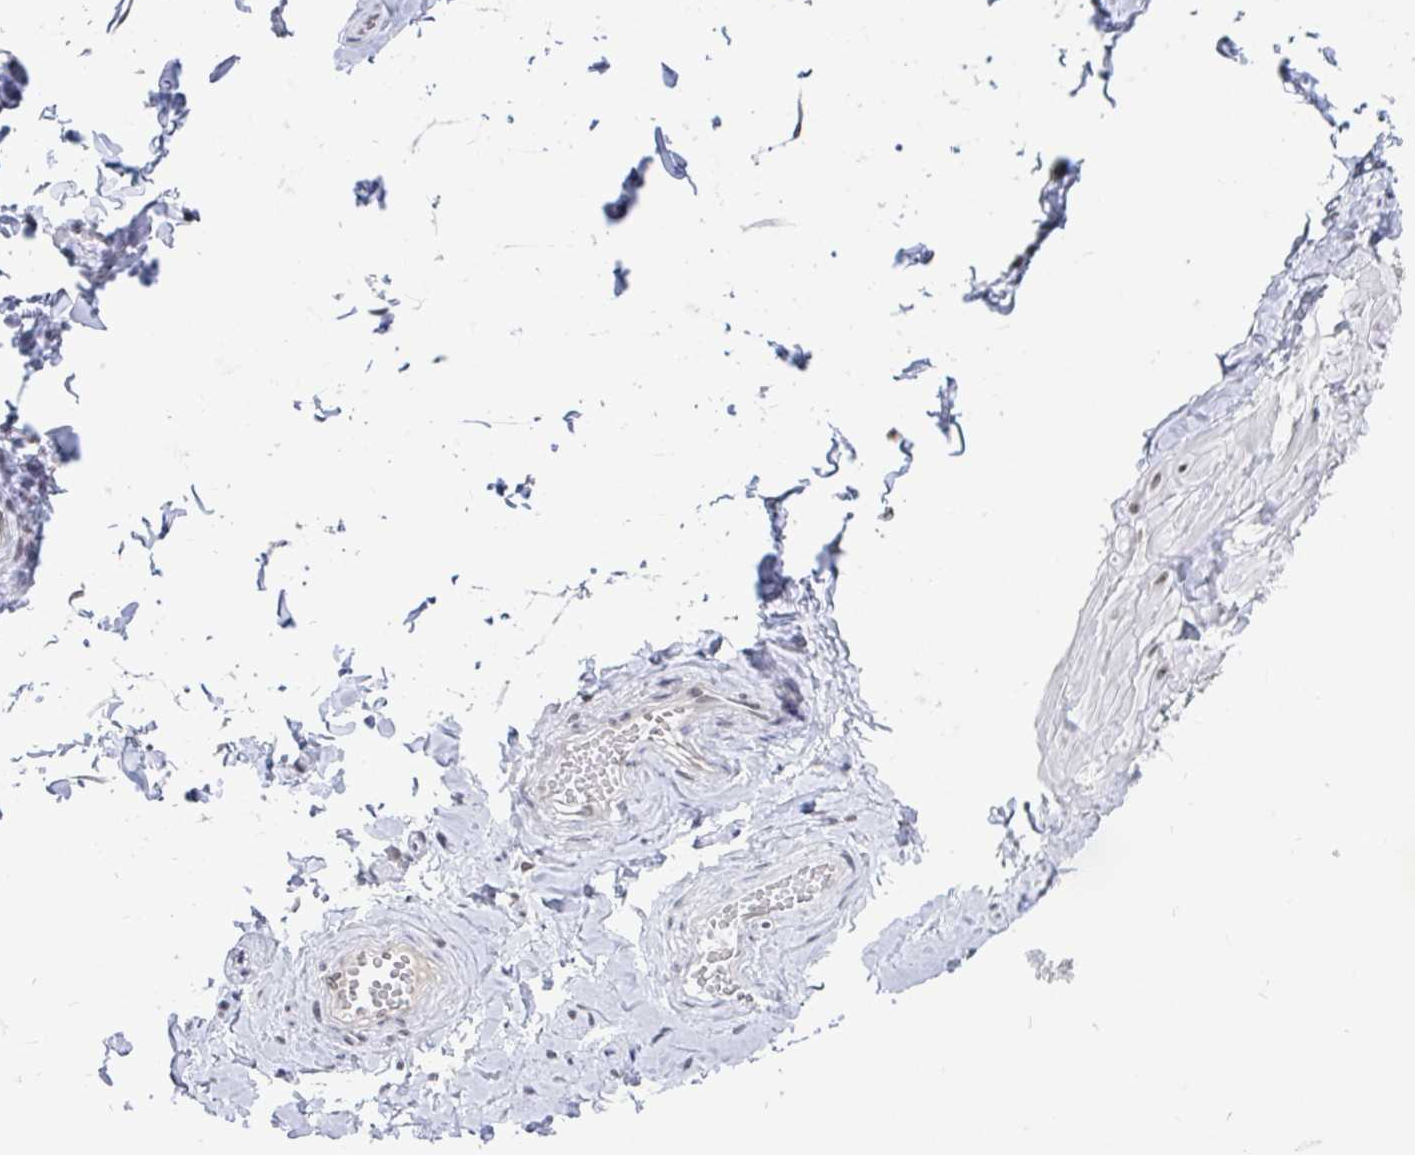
{"staining": {"intensity": "weak", "quantity": "<25%", "location": "nuclear"}, "tissue": "adipose tissue", "cell_type": "Adipocytes", "image_type": "normal", "snomed": [{"axis": "morphology", "description": "Normal tissue, NOS"}, {"axis": "topography", "description": "Soft tissue"}, {"axis": "topography", "description": "Adipose tissue"}, {"axis": "topography", "description": "Vascular tissue"}, {"axis": "topography", "description": "Peripheral nerve tissue"}], "caption": "Immunohistochemistry photomicrograph of normal adipose tissue: human adipose tissue stained with DAB shows no significant protein positivity in adipocytes.", "gene": "TRIP12", "patient": {"sex": "male", "age": 29}}